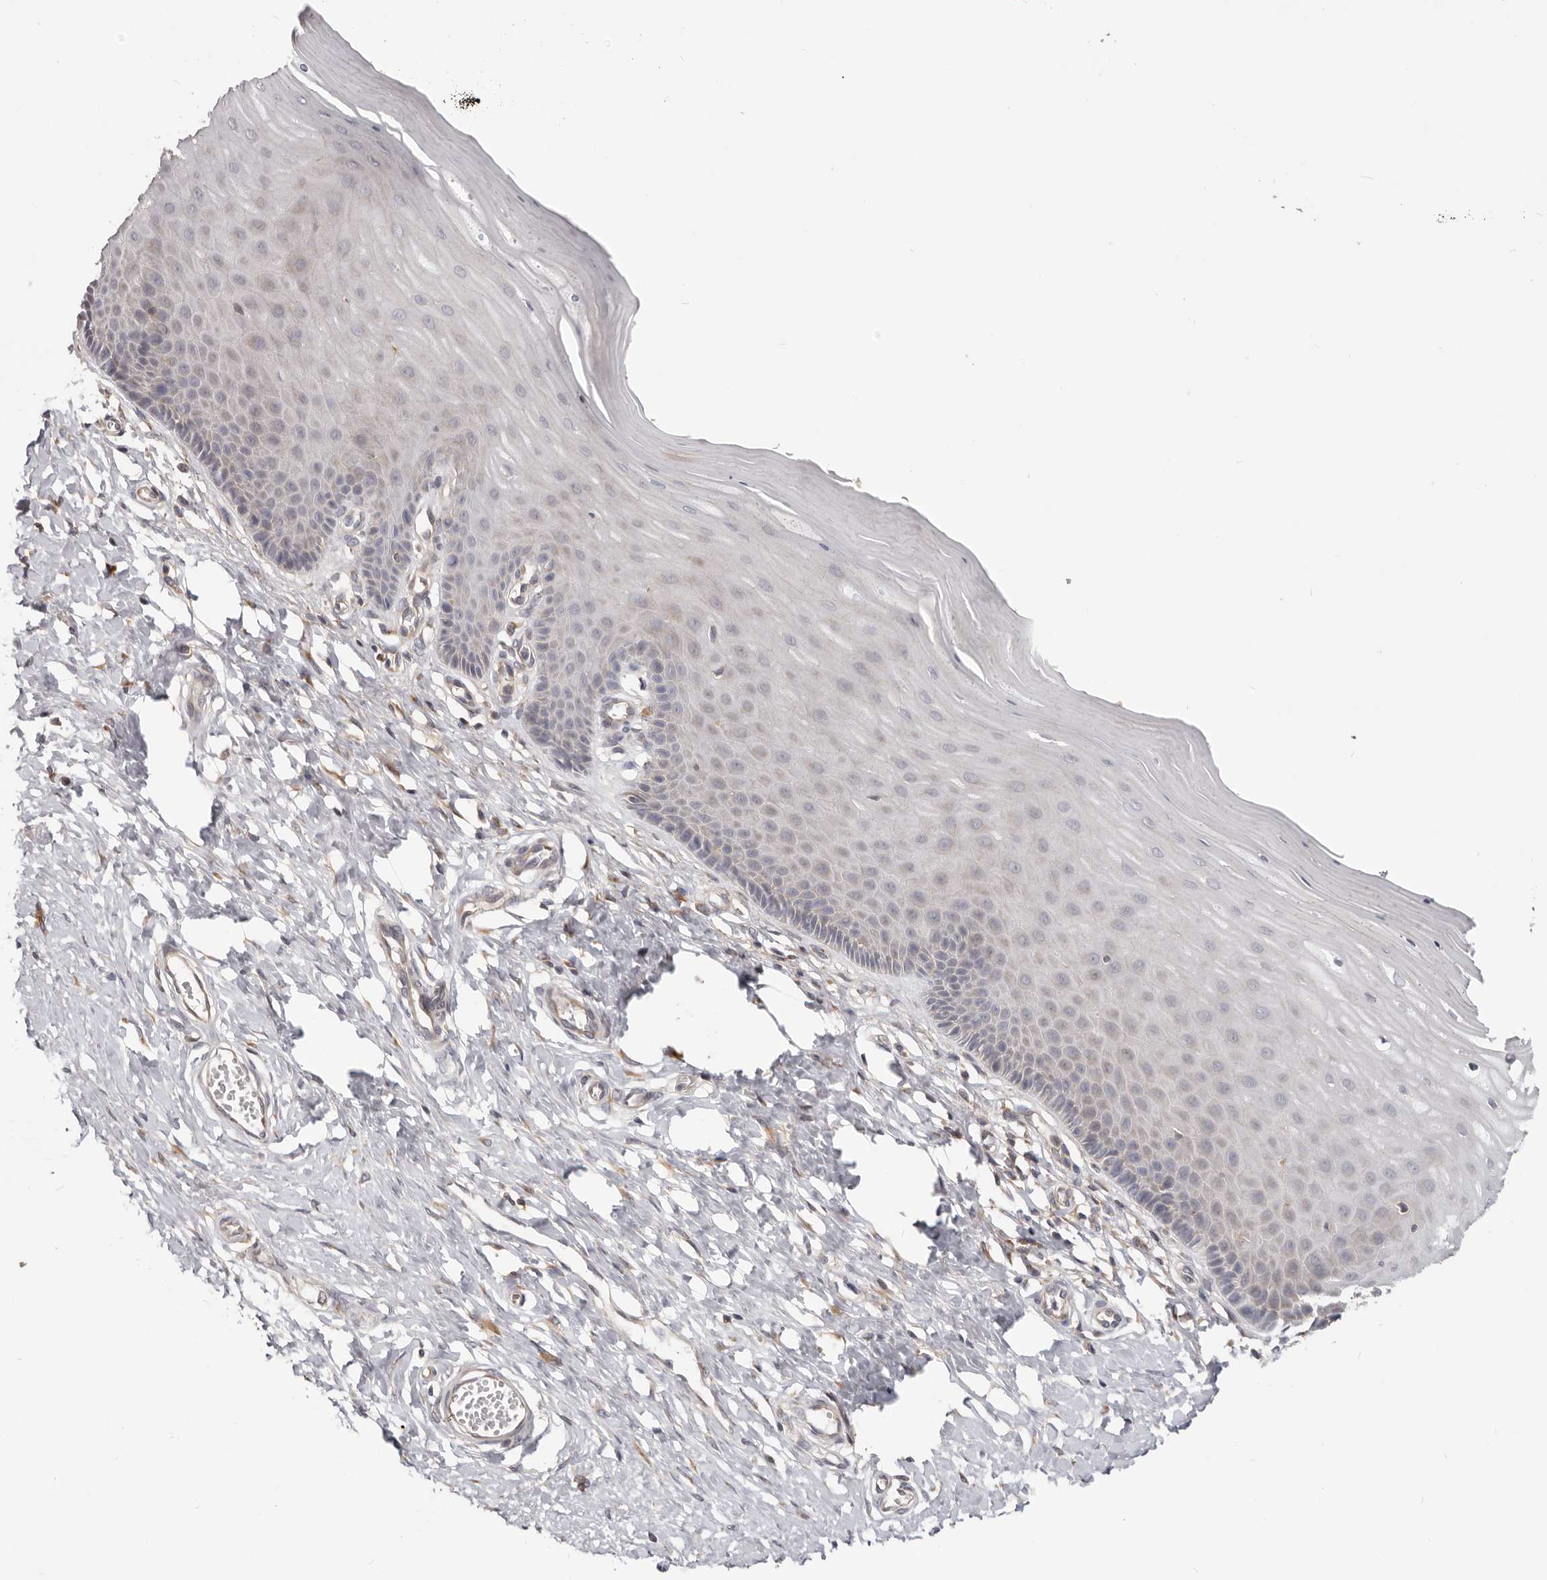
{"staining": {"intensity": "negative", "quantity": "none", "location": "none"}, "tissue": "cervix", "cell_type": "Glandular cells", "image_type": "normal", "snomed": [{"axis": "morphology", "description": "Normal tissue, NOS"}, {"axis": "topography", "description": "Cervix"}], "caption": "DAB immunohistochemical staining of unremarkable cervix reveals no significant expression in glandular cells.", "gene": "LRP6", "patient": {"sex": "female", "age": 55}}